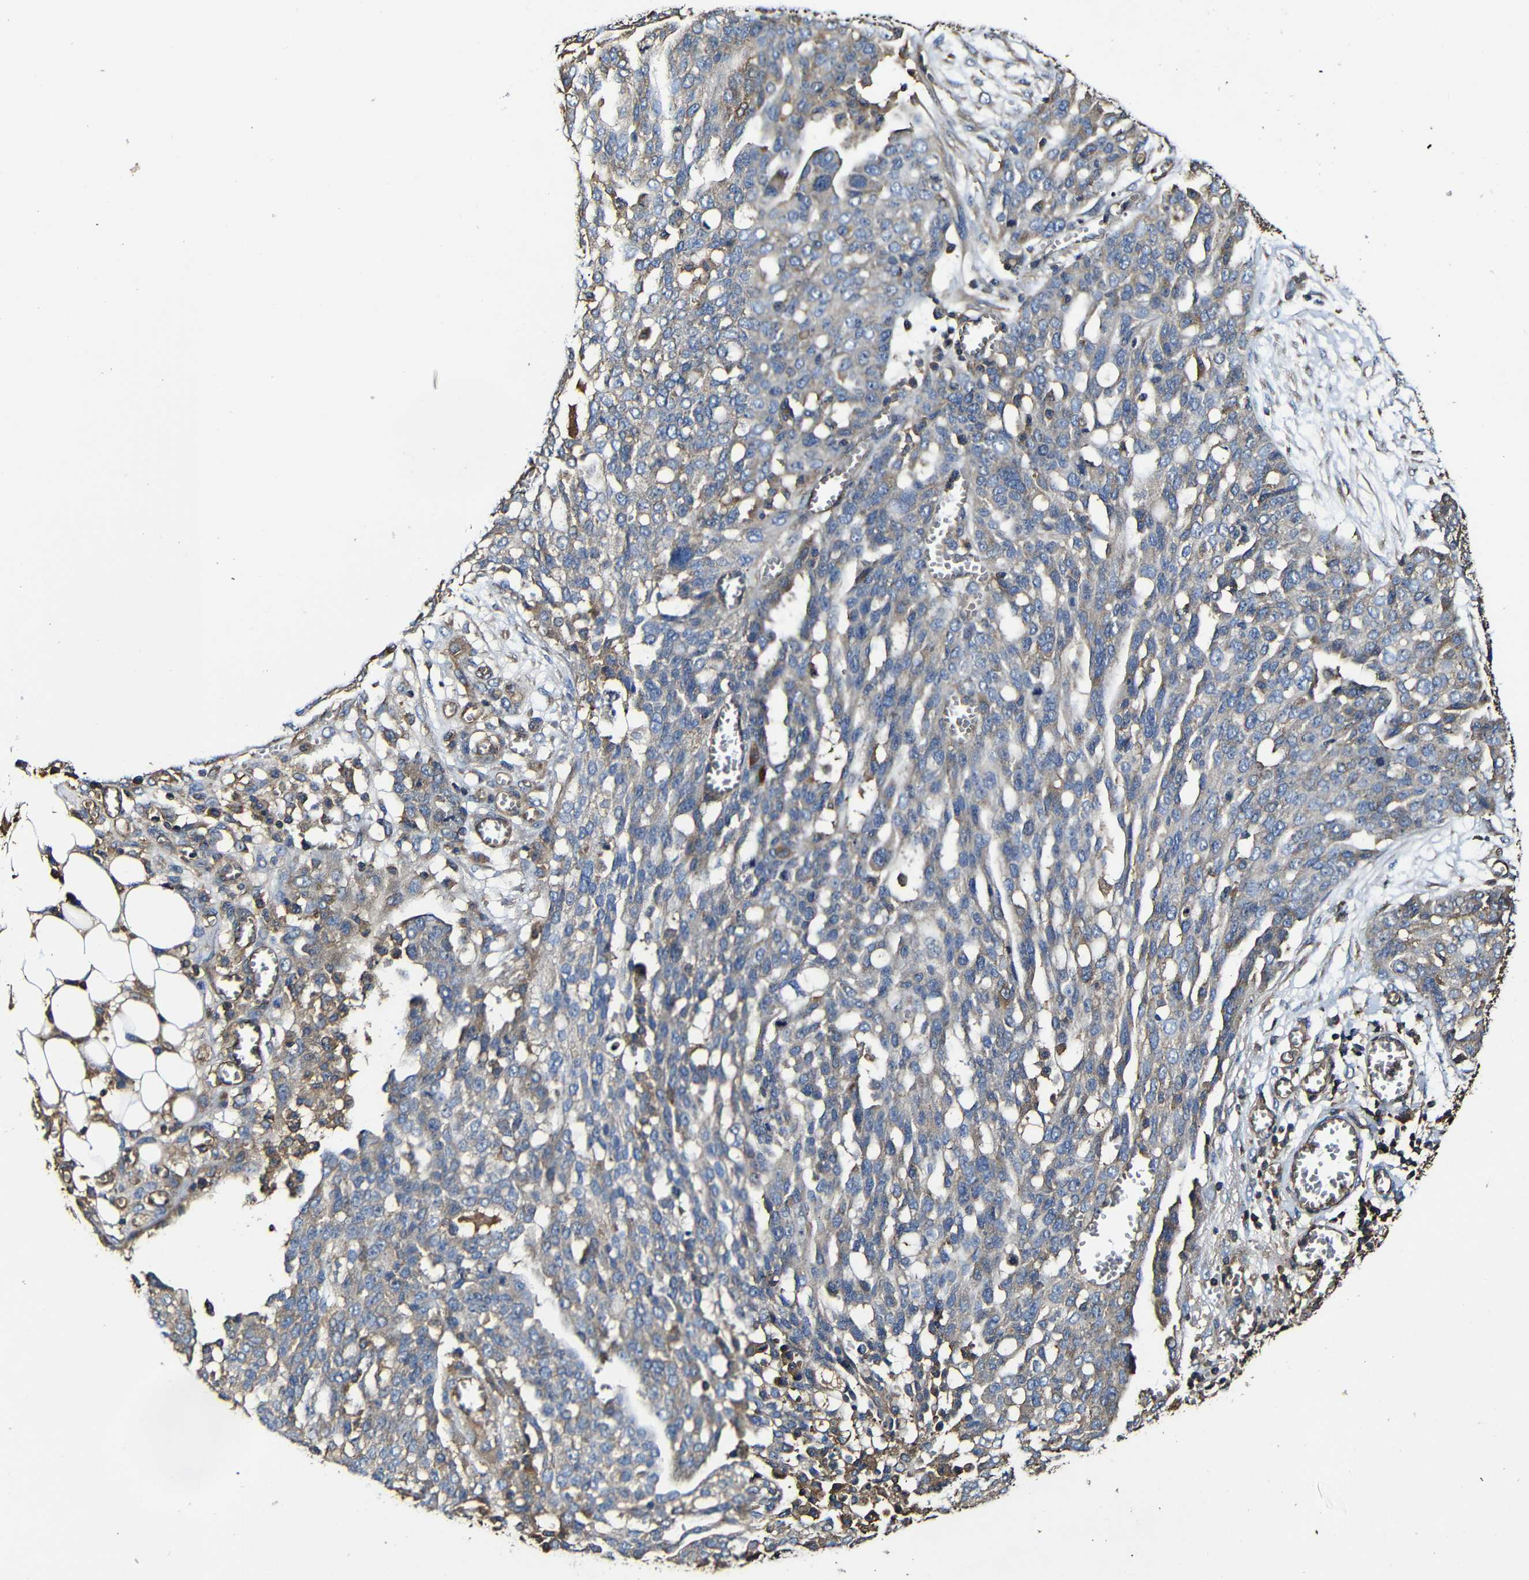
{"staining": {"intensity": "weak", "quantity": "25%-75%", "location": "cytoplasmic/membranous"}, "tissue": "ovarian cancer", "cell_type": "Tumor cells", "image_type": "cancer", "snomed": [{"axis": "morphology", "description": "Cystadenocarcinoma, serous, NOS"}, {"axis": "topography", "description": "Soft tissue"}, {"axis": "topography", "description": "Ovary"}], "caption": "Human ovarian serous cystadenocarcinoma stained with a brown dye demonstrates weak cytoplasmic/membranous positive staining in about 25%-75% of tumor cells.", "gene": "MSN", "patient": {"sex": "female", "age": 57}}